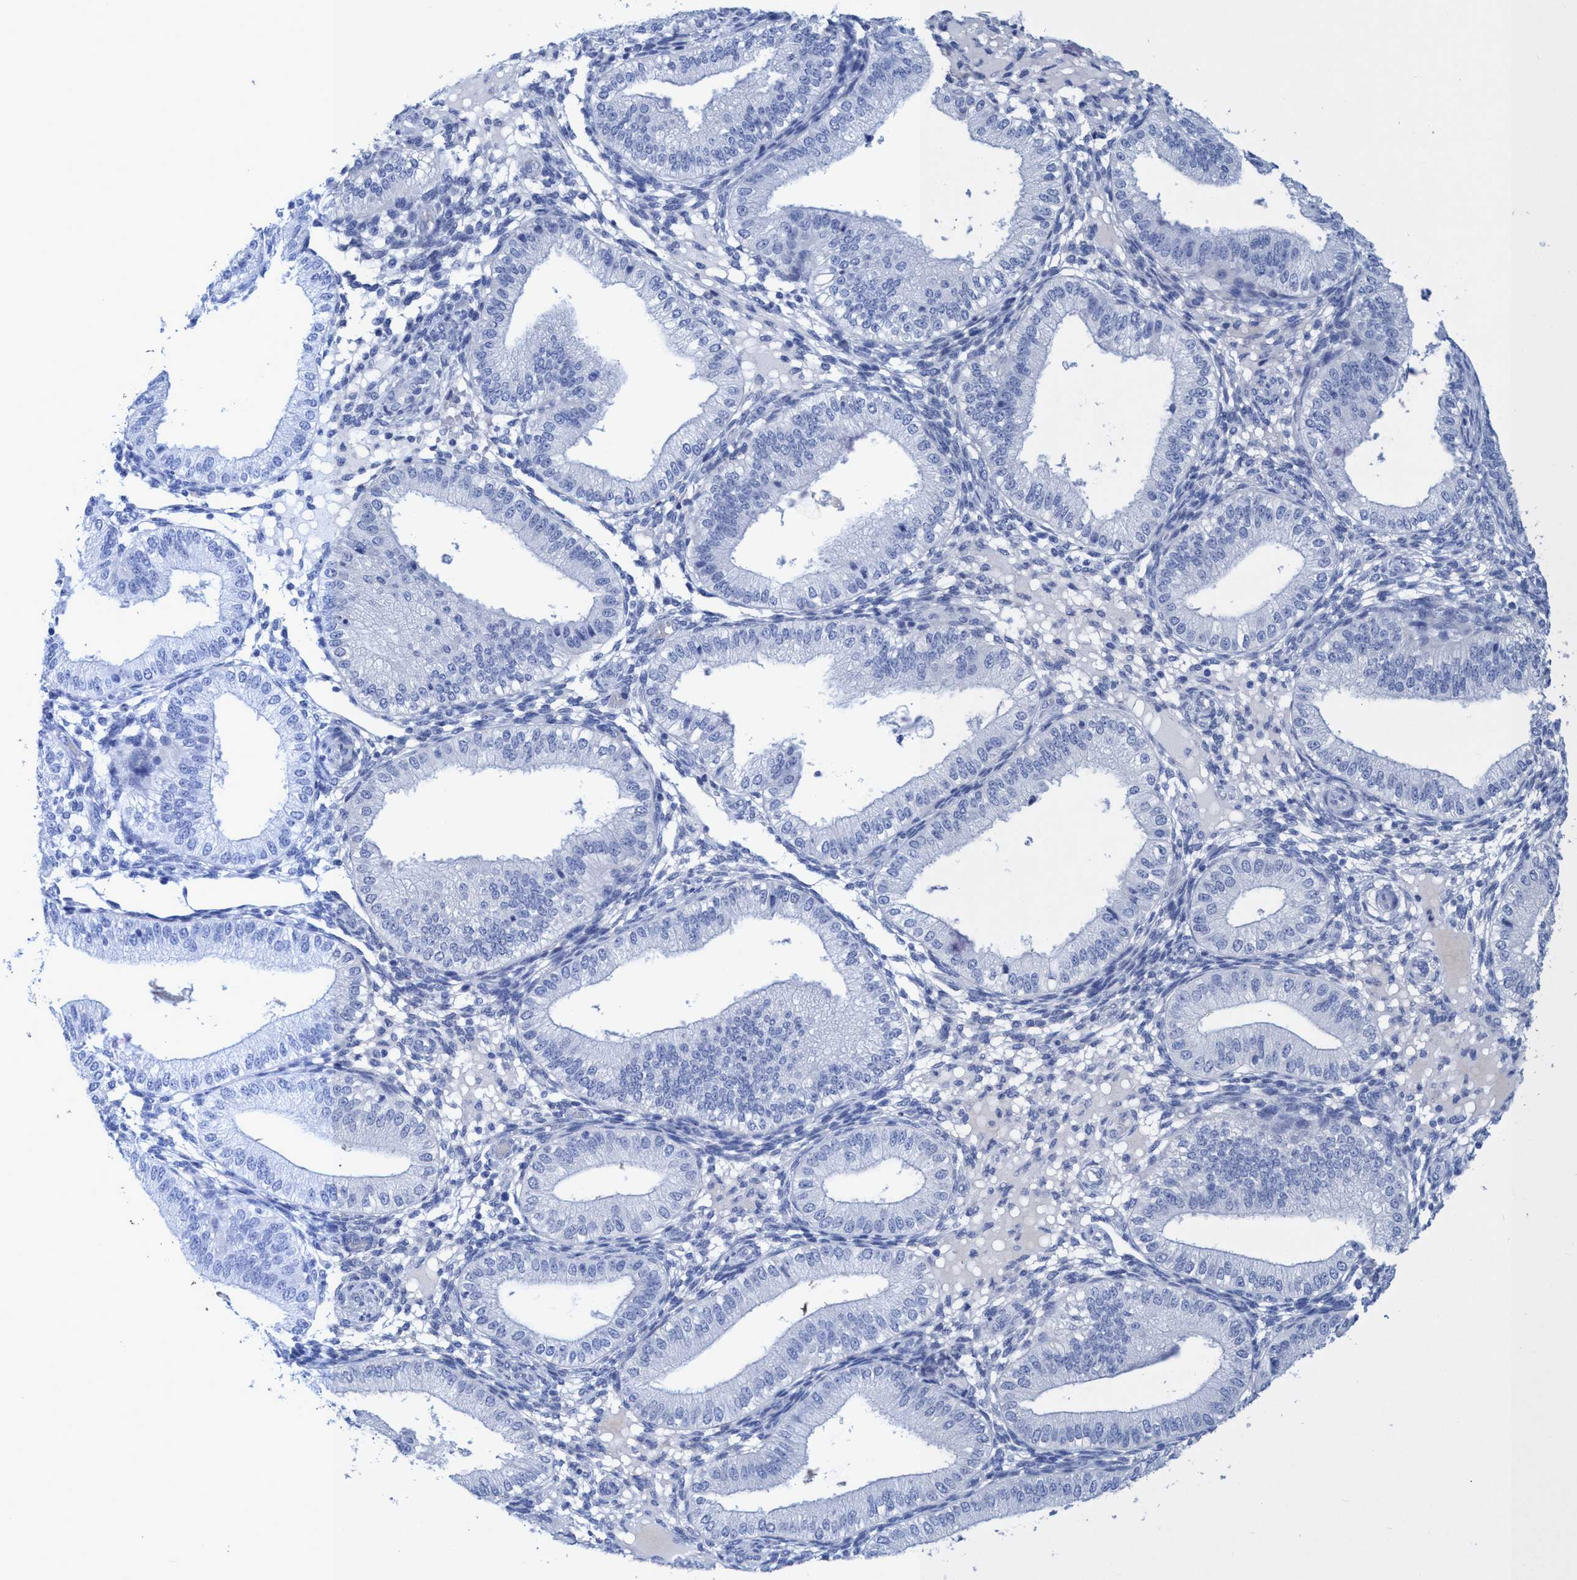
{"staining": {"intensity": "negative", "quantity": "none", "location": "none"}, "tissue": "endometrium", "cell_type": "Cells in endometrial stroma", "image_type": "normal", "snomed": [{"axis": "morphology", "description": "Normal tissue, NOS"}, {"axis": "topography", "description": "Endometrium"}], "caption": "IHC histopathology image of unremarkable endometrium: human endometrium stained with DAB exhibits no significant protein staining in cells in endometrial stroma.", "gene": "PLPPR1", "patient": {"sex": "female", "age": 39}}